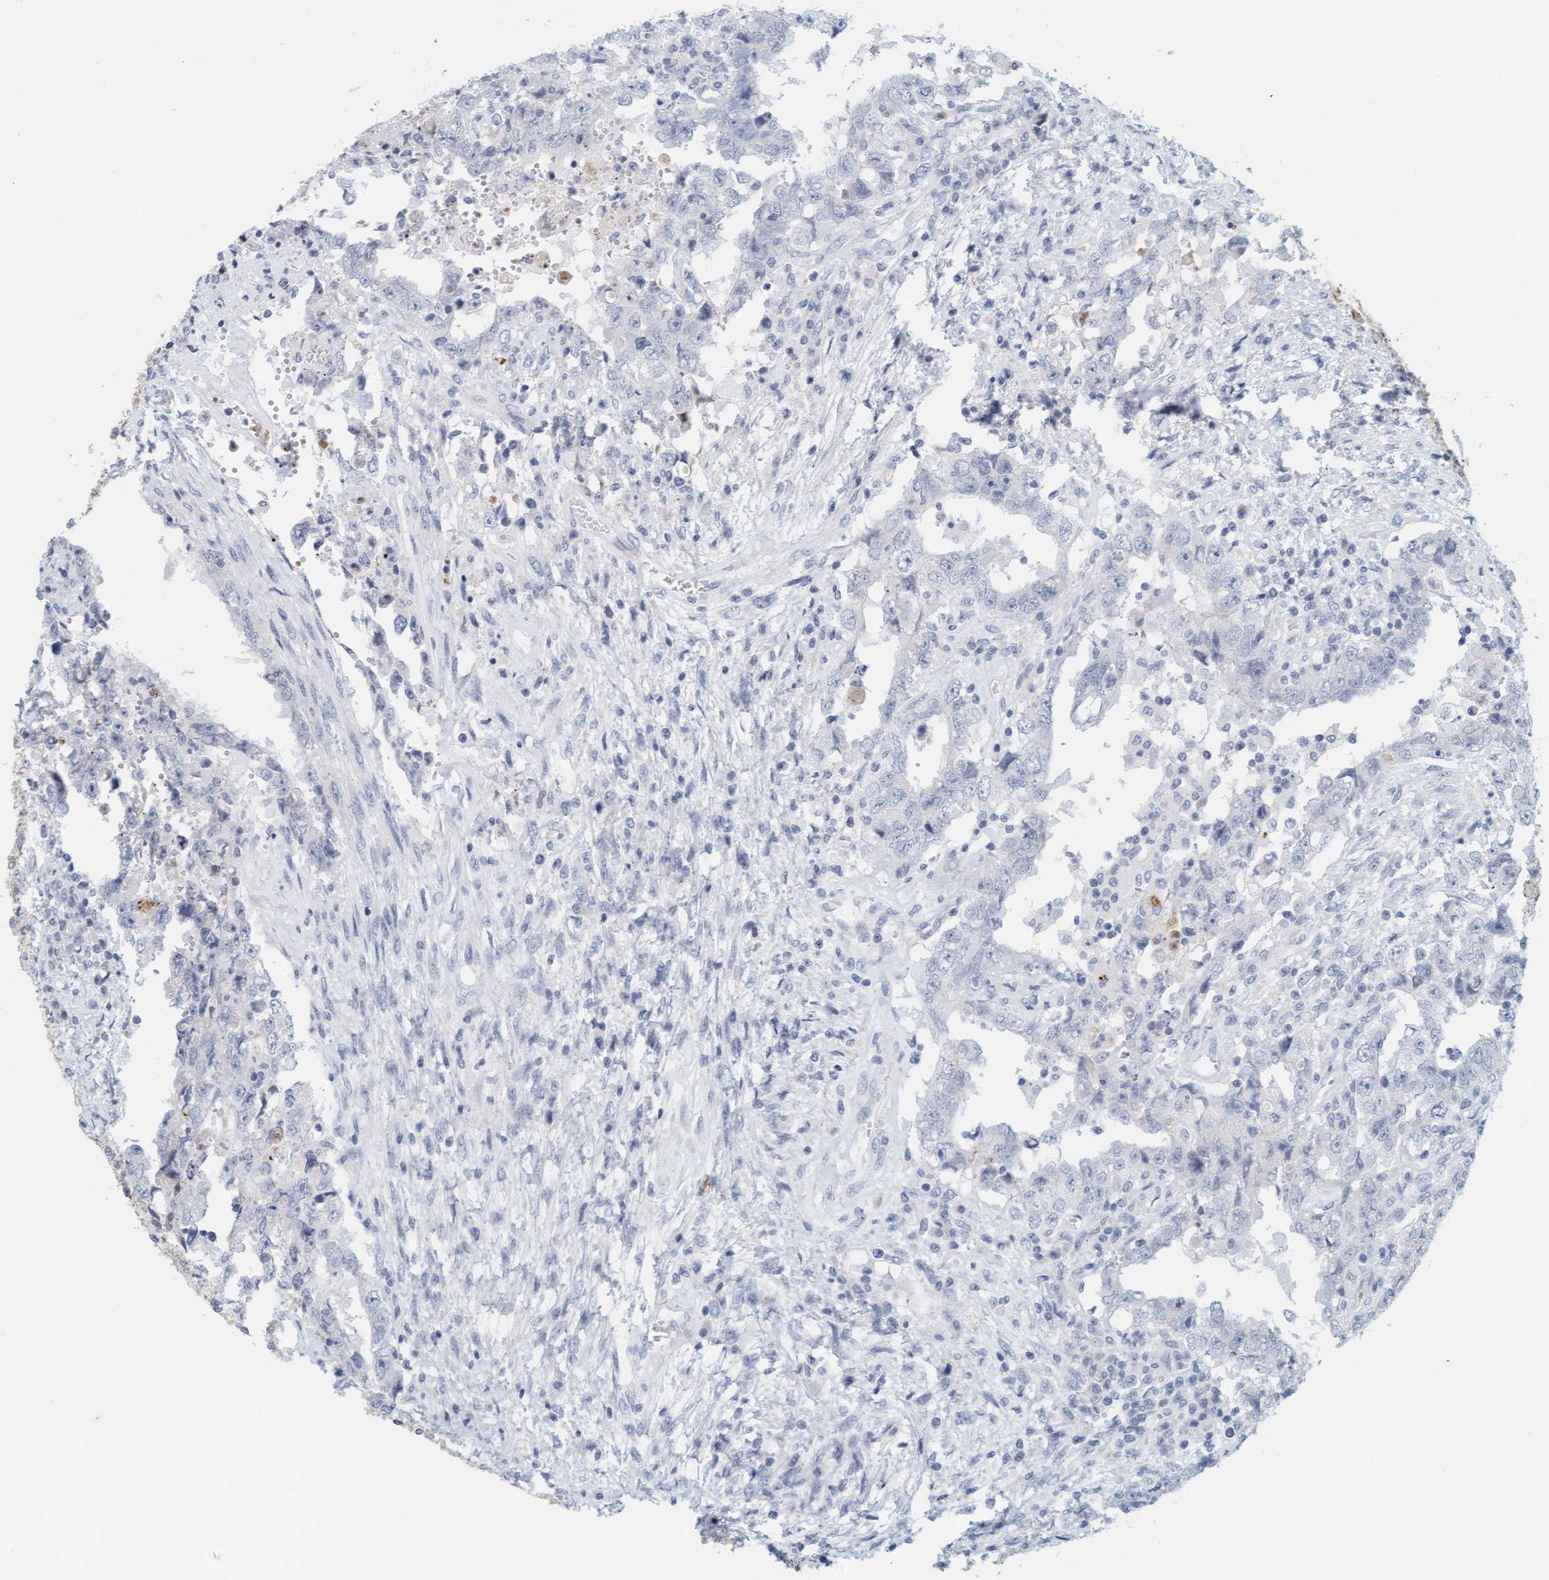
{"staining": {"intensity": "negative", "quantity": "none", "location": "none"}, "tissue": "testis cancer", "cell_type": "Tumor cells", "image_type": "cancer", "snomed": [{"axis": "morphology", "description": "Carcinoma, Embryonal, NOS"}, {"axis": "topography", "description": "Testis"}], "caption": "Immunohistochemical staining of testis embryonal carcinoma demonstrates no significant staining in tumor cells. The staining is performed using DAB (3,3'-diaminobenzidine) brown chromogen with nuclei counter-stained in using hematoxylin.", "gene": "CPA3", "patient": {"sex": "male", "age": 26}}